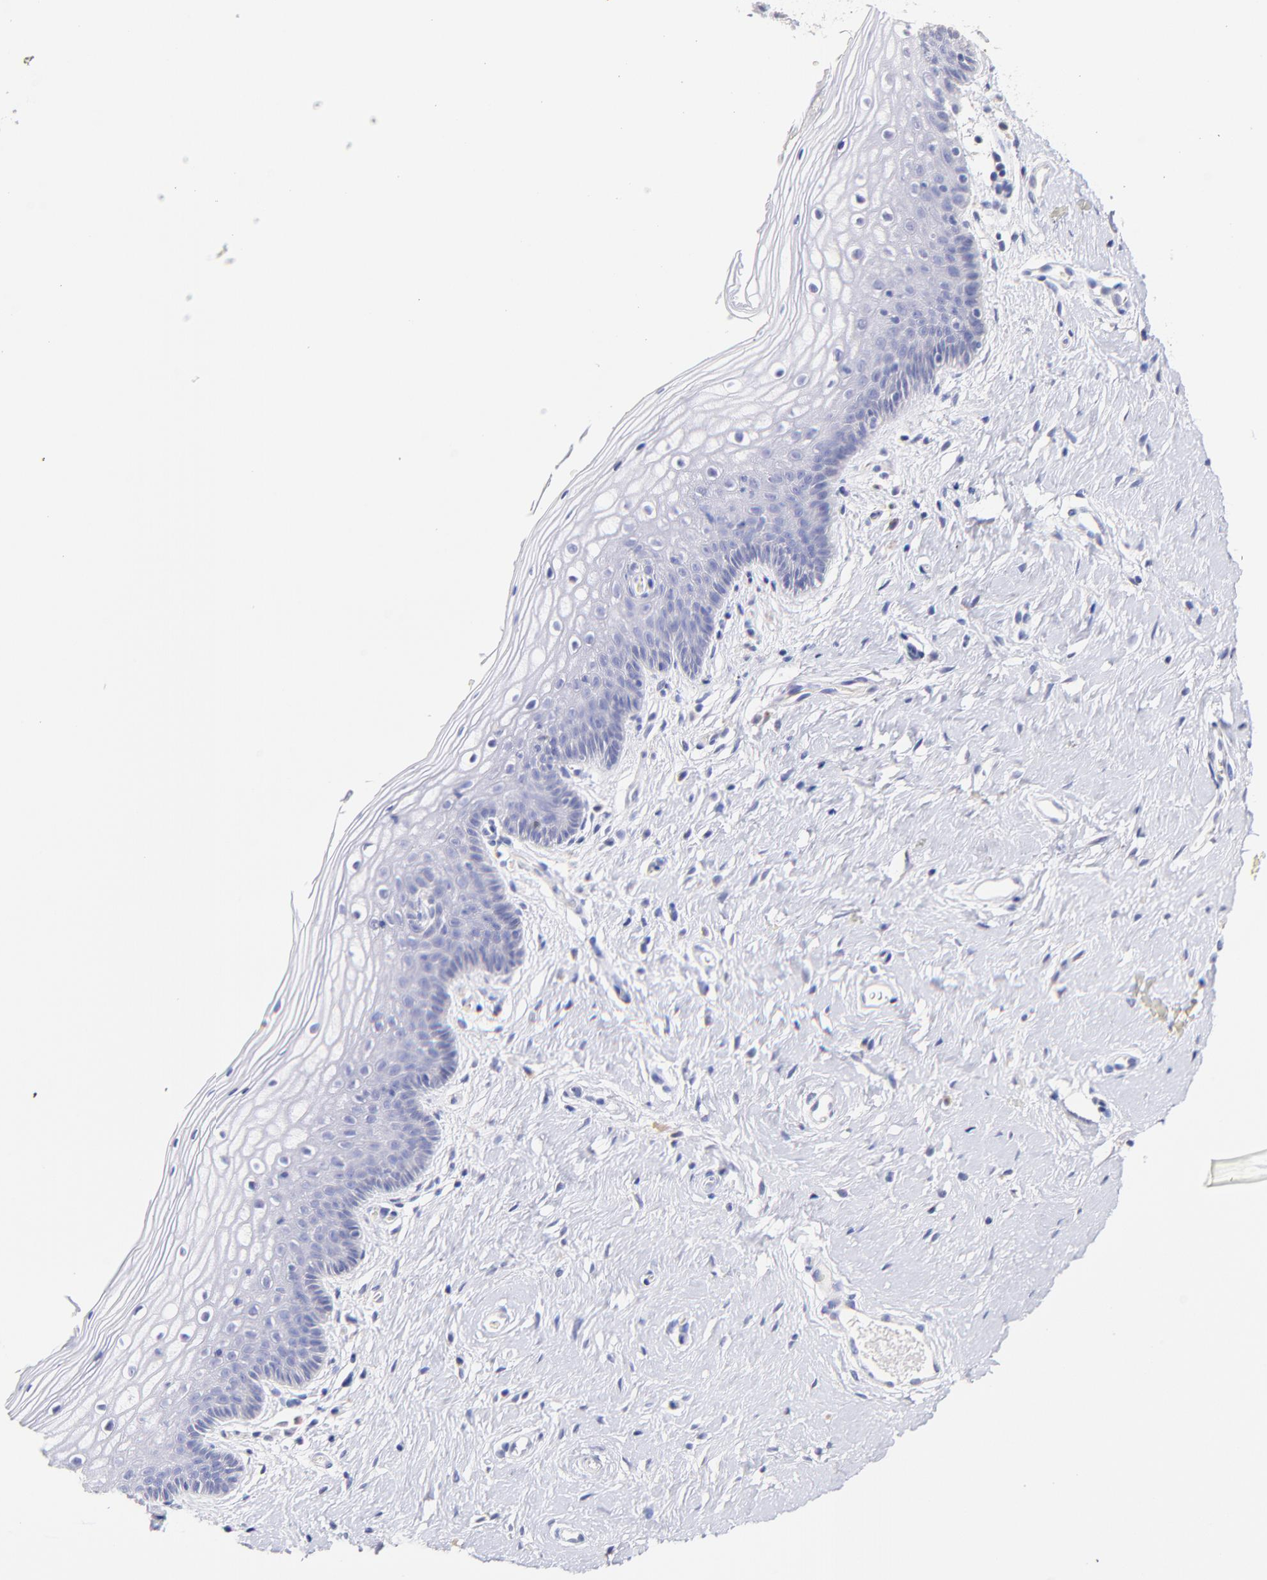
{"staining": {"intensity": "negative", "quantity": "none", "location": "none"}, "tissue": "vagina", "cell_type": "Squamous epithelial cells", "image_type": "normal", "snomed": [{"axis": "morphology", "description": "Normal tissue, NOS"}, {"axis": "topography", "description": "Vagina"}], "caption": "Protein analysis of benign vagina reveals no significant staining in squamous epithelial cells.", "gene": "CFAP57", "patient": {"sex": "female", "age": 46}}